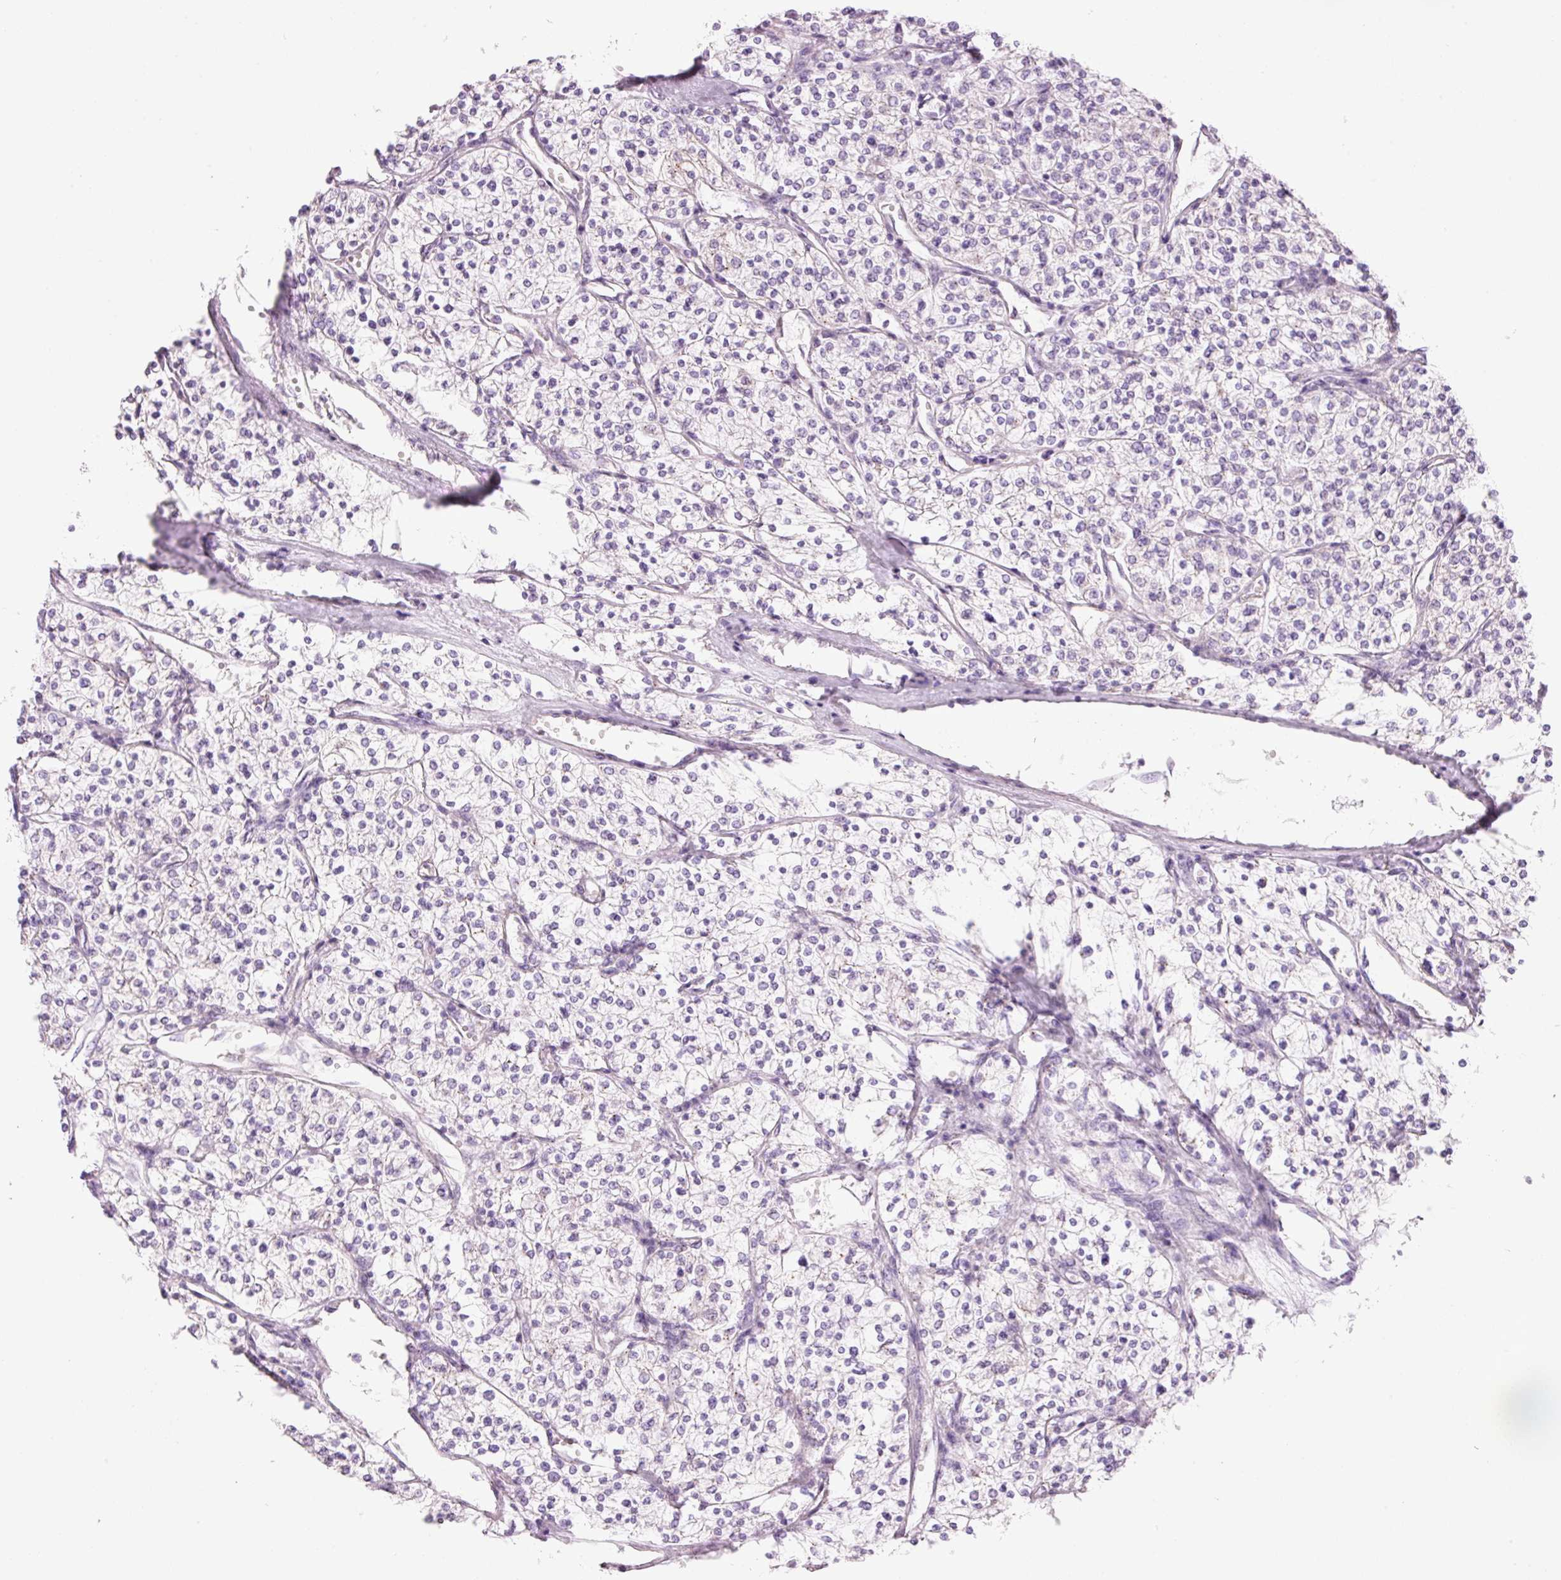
{"staining": {"intensity": "negative", "quantity": "none", "location": "none"}, "tissue": "renal cancer", "cell_type": "Tumor cells", "image_type": "cancer", "snomed": [{"axis": "morphology", "description": "Adenocarcinoma, NOS"}, {"axis": "topography", "description": "Kidney"}], "caption": "Adenocarcinoma (renal) was stained to show a protein in brown. There is no significant positivity in tumor cells.", "gene": "HSPA4L", "patient": {"sex": "male", "age": 80}}